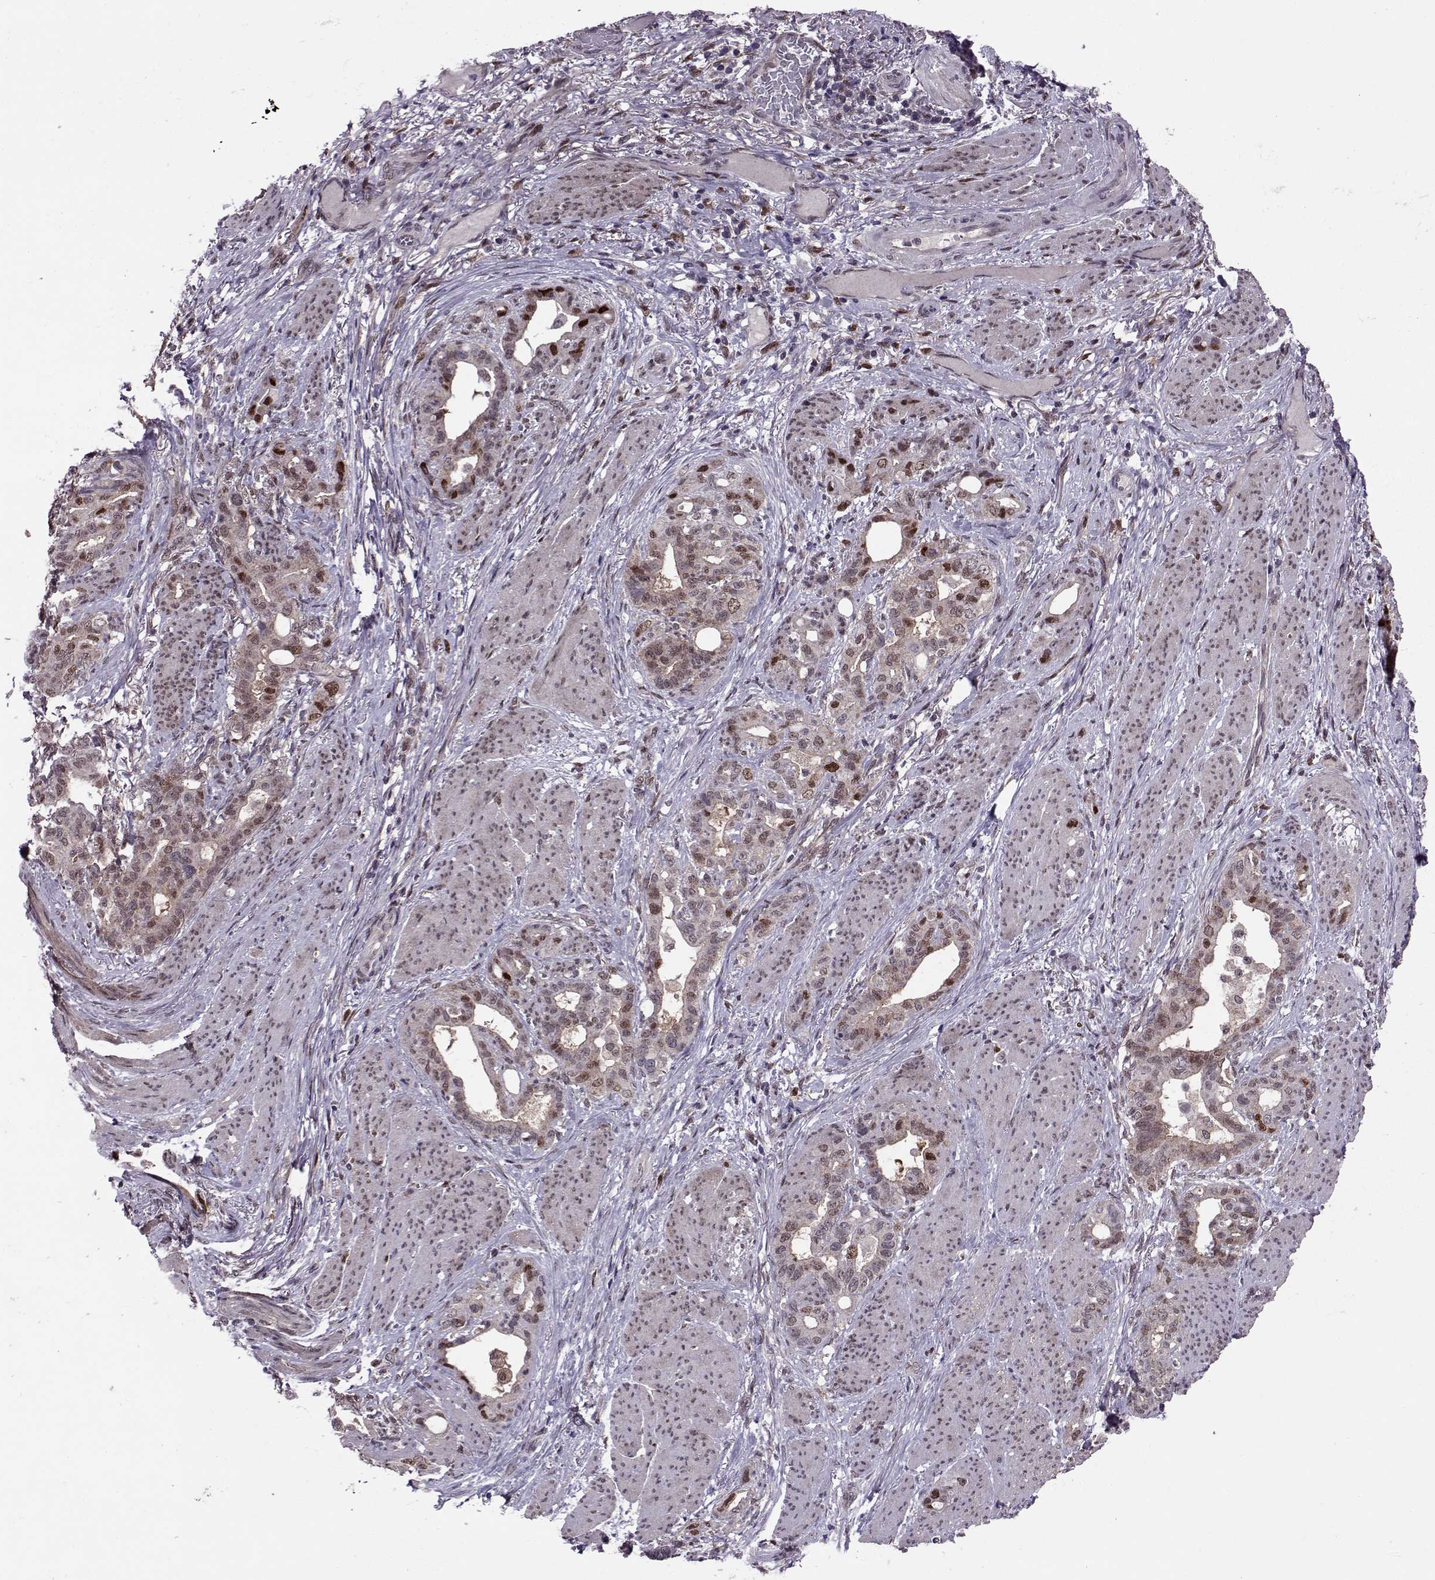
{"staining": {"intensity": "moderate", "quantity": "<25%", "location": "nuclear"}, "tissue": "stomach cancer", "cell_type": "Tumor cells", "image_type": "cancer", "snomed": [{"axis": "morphology", "description": "Normal tissue, NOS"}, {"axis": "morphology", "description": "Adenocarcinoma, NOS"}, {"axis": "topography", "description": "Esophagus"}, {"axis": "topography", "description": "Stomach, upper"}], "caption": "IHC (DAB) staining of human adenocarcinoma (stomach) shows moderate nuclear protein expression in about <25% of tumor cells.", "gene": "CDK4", "patient": {"sex": "male", "age": 62}}